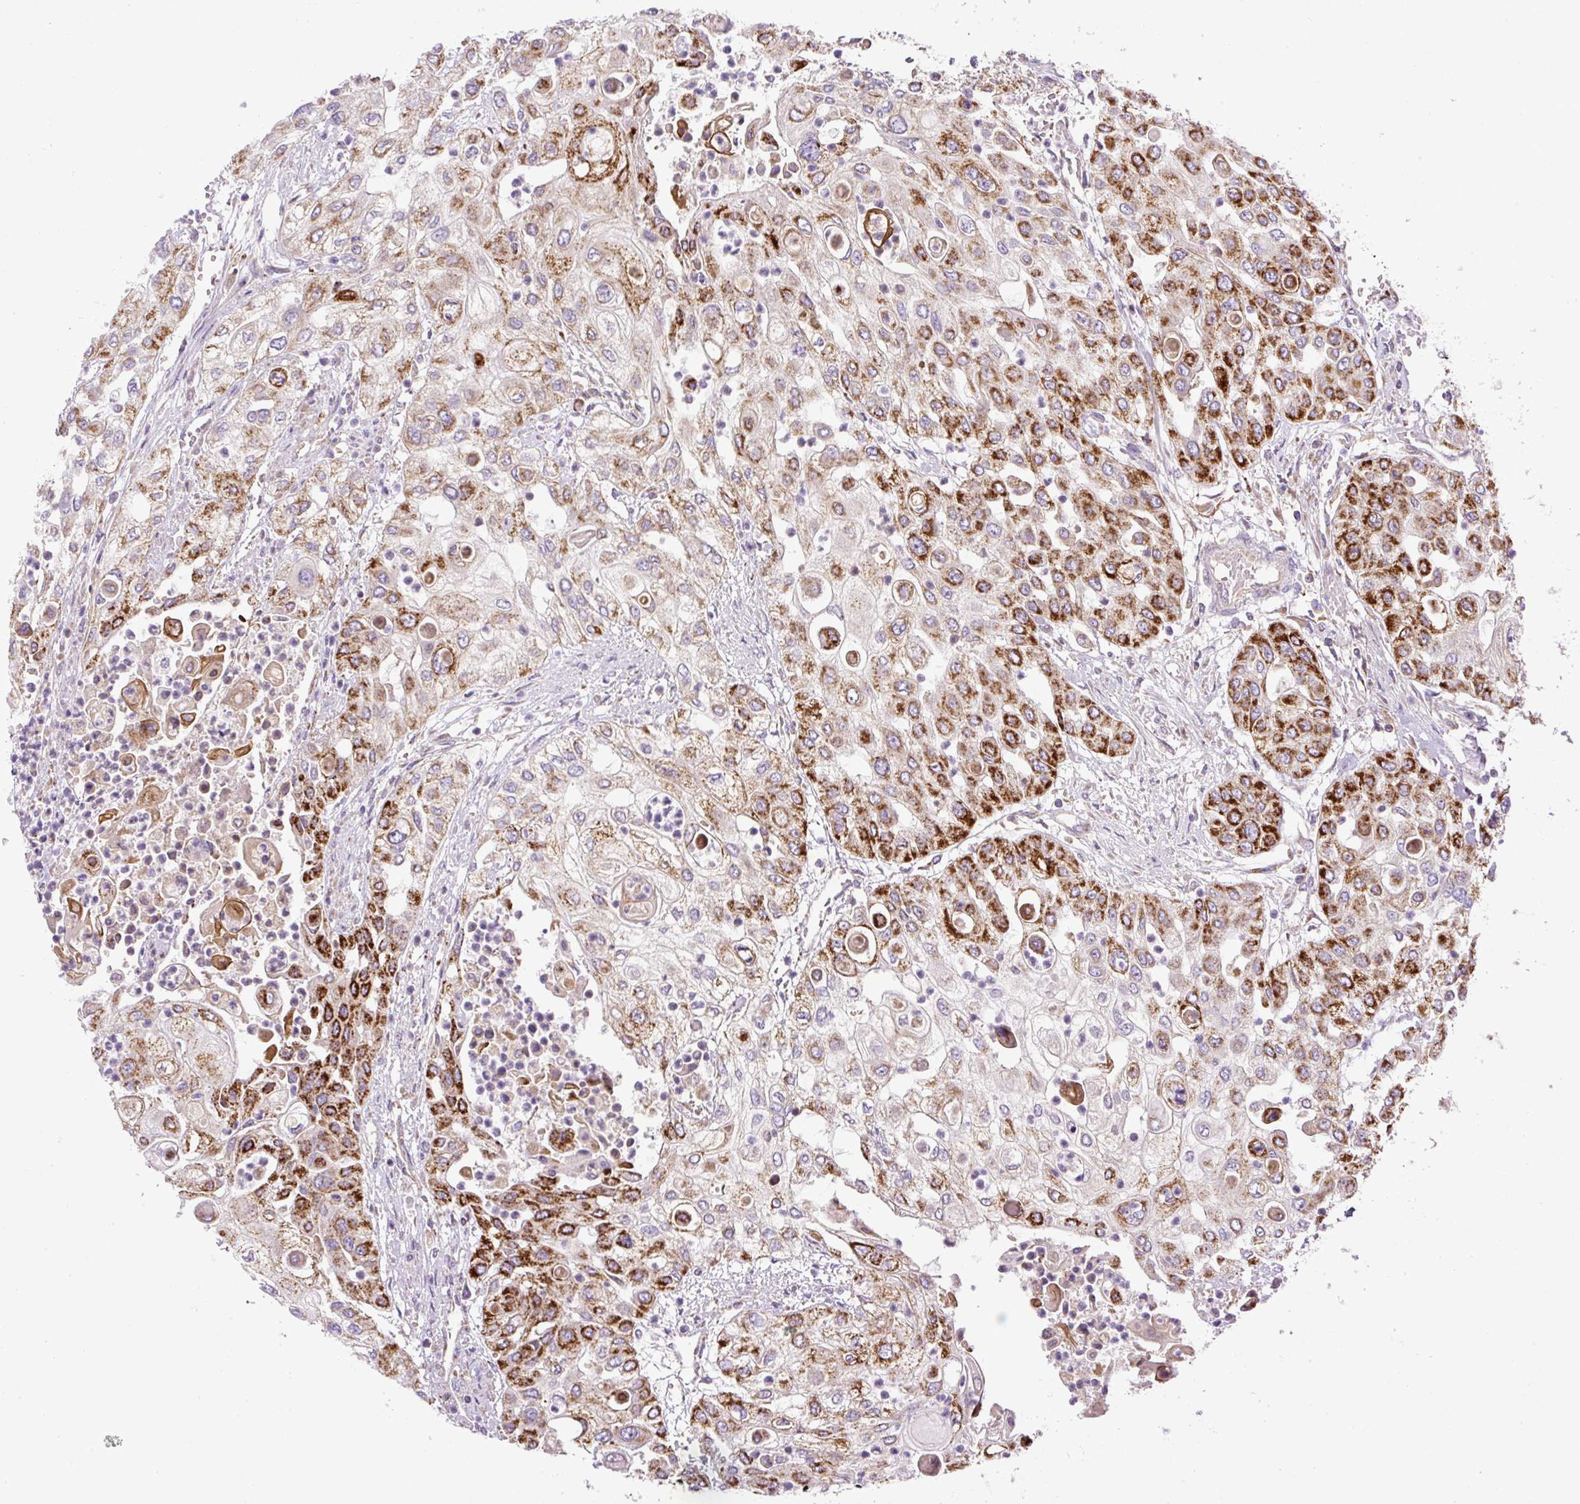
{"staining": {"intensity": "strong", "quantity": ">75%", "location": "cytoplasmic/membranous"}, "tissue": "urothelial cancer", "cell_type": "Tumor cells", "image_type": "cancer", "snomed": [{"axis": "morphology", "description": "Urothelial carcinoma, High grade"}, {"axis": "topography", "description": "Urinary bladder"}], "caption": "High-grade urothelial carcinoma stained for a protein (brown) exhibits strong cytoplasmic/membranous positive staining in about >75% of tumor cells.", "gene": "ZNF547", "patient": {"sex": "female", "age": 79}}